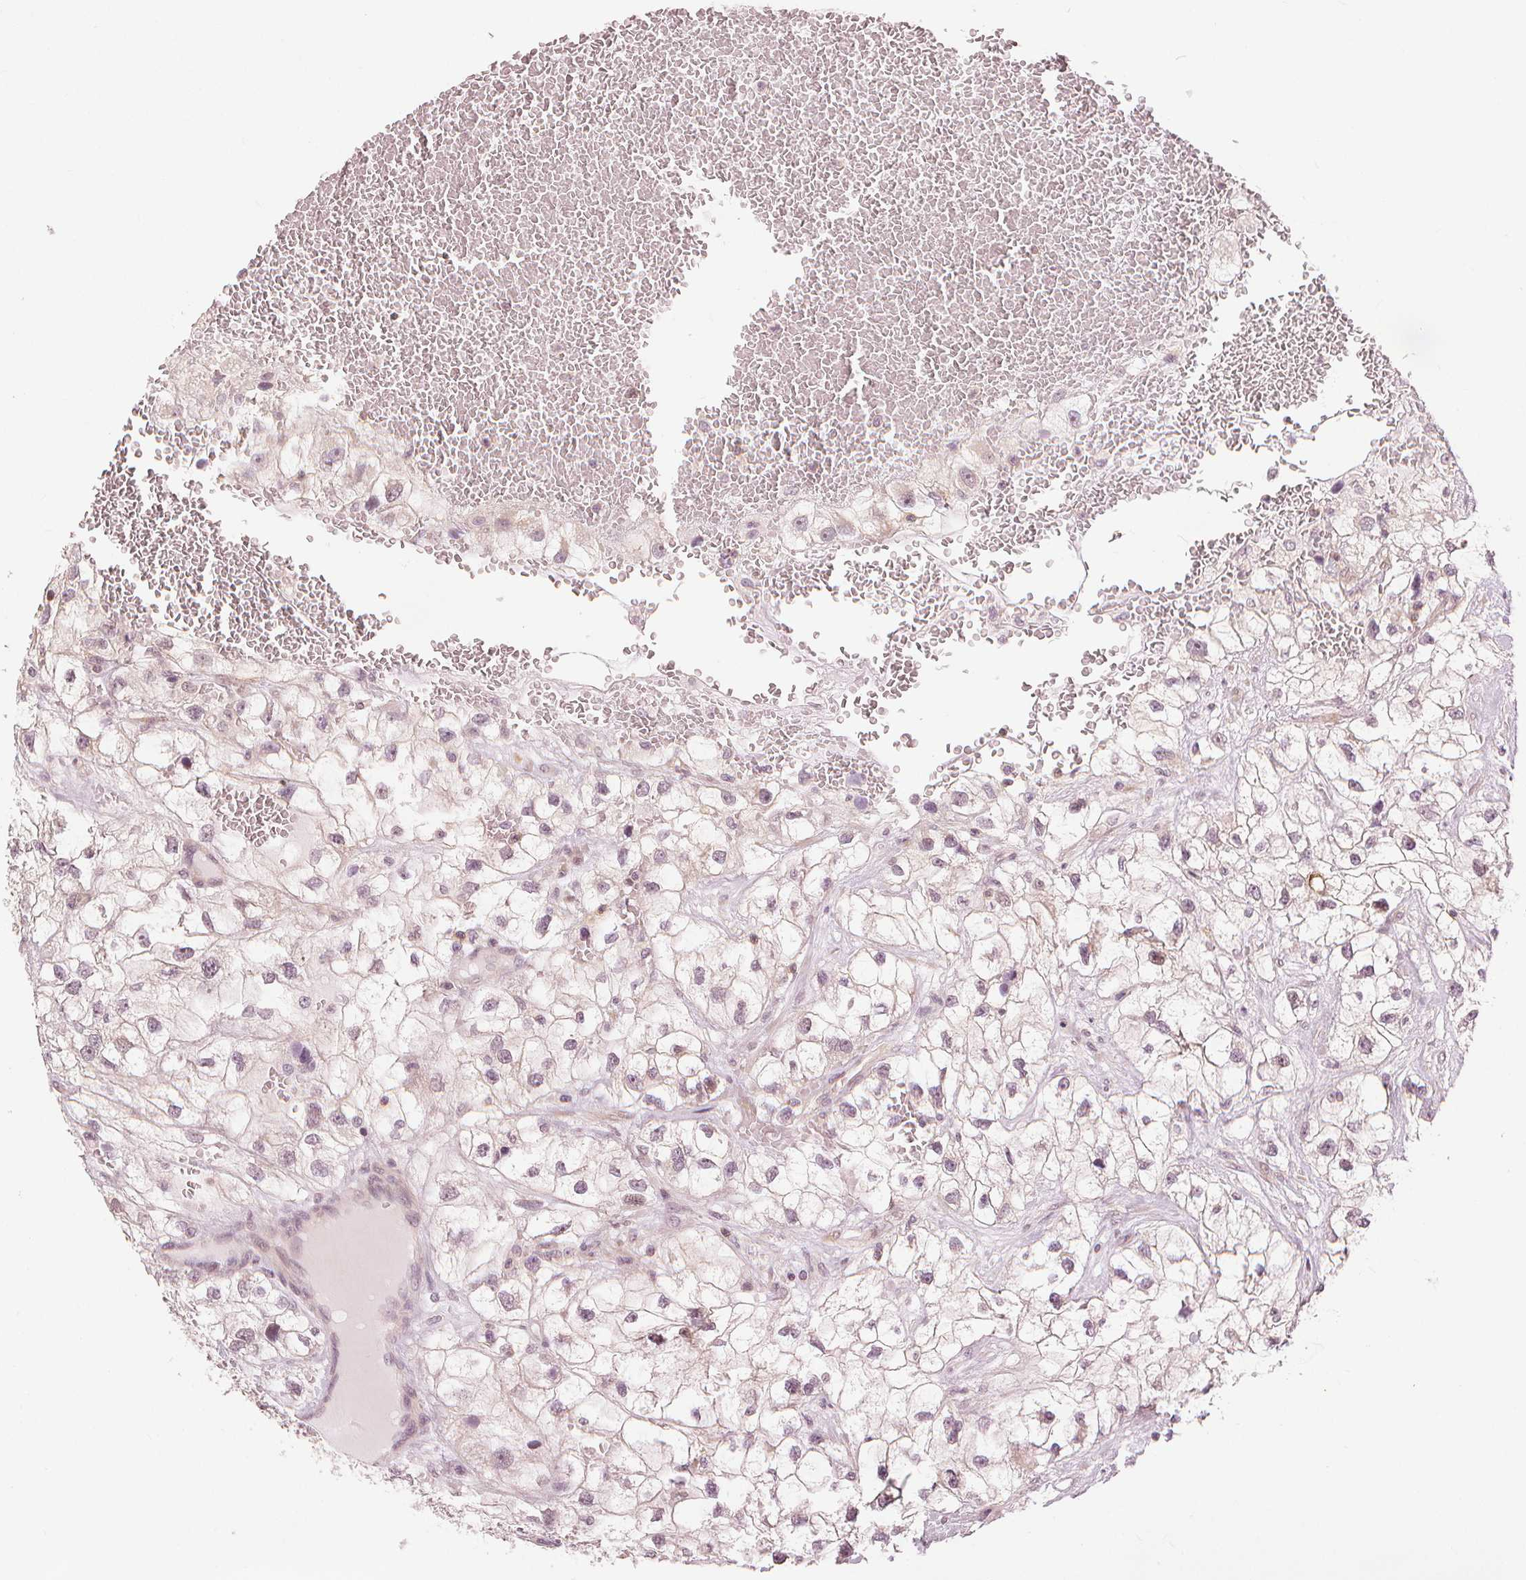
{"staining": {"intensity": "negative", "quantity": "none", "location": "none"}, "tissue": "renal cancer", "cell_type": "Tumor cells", "image_type": "cancer", "snomed": [{"axis": "morphology", "description": "Adenocarcinoma, NOS"}, {"axis": "topography", "description": "Kidney"}], "caption": "An image of renal cancer (adenocarcinoma) stained for a protein displays no brown staining in tumor cells.", "gene": "SLC34A1", "patient": {"sex": "male", "age": 59}}